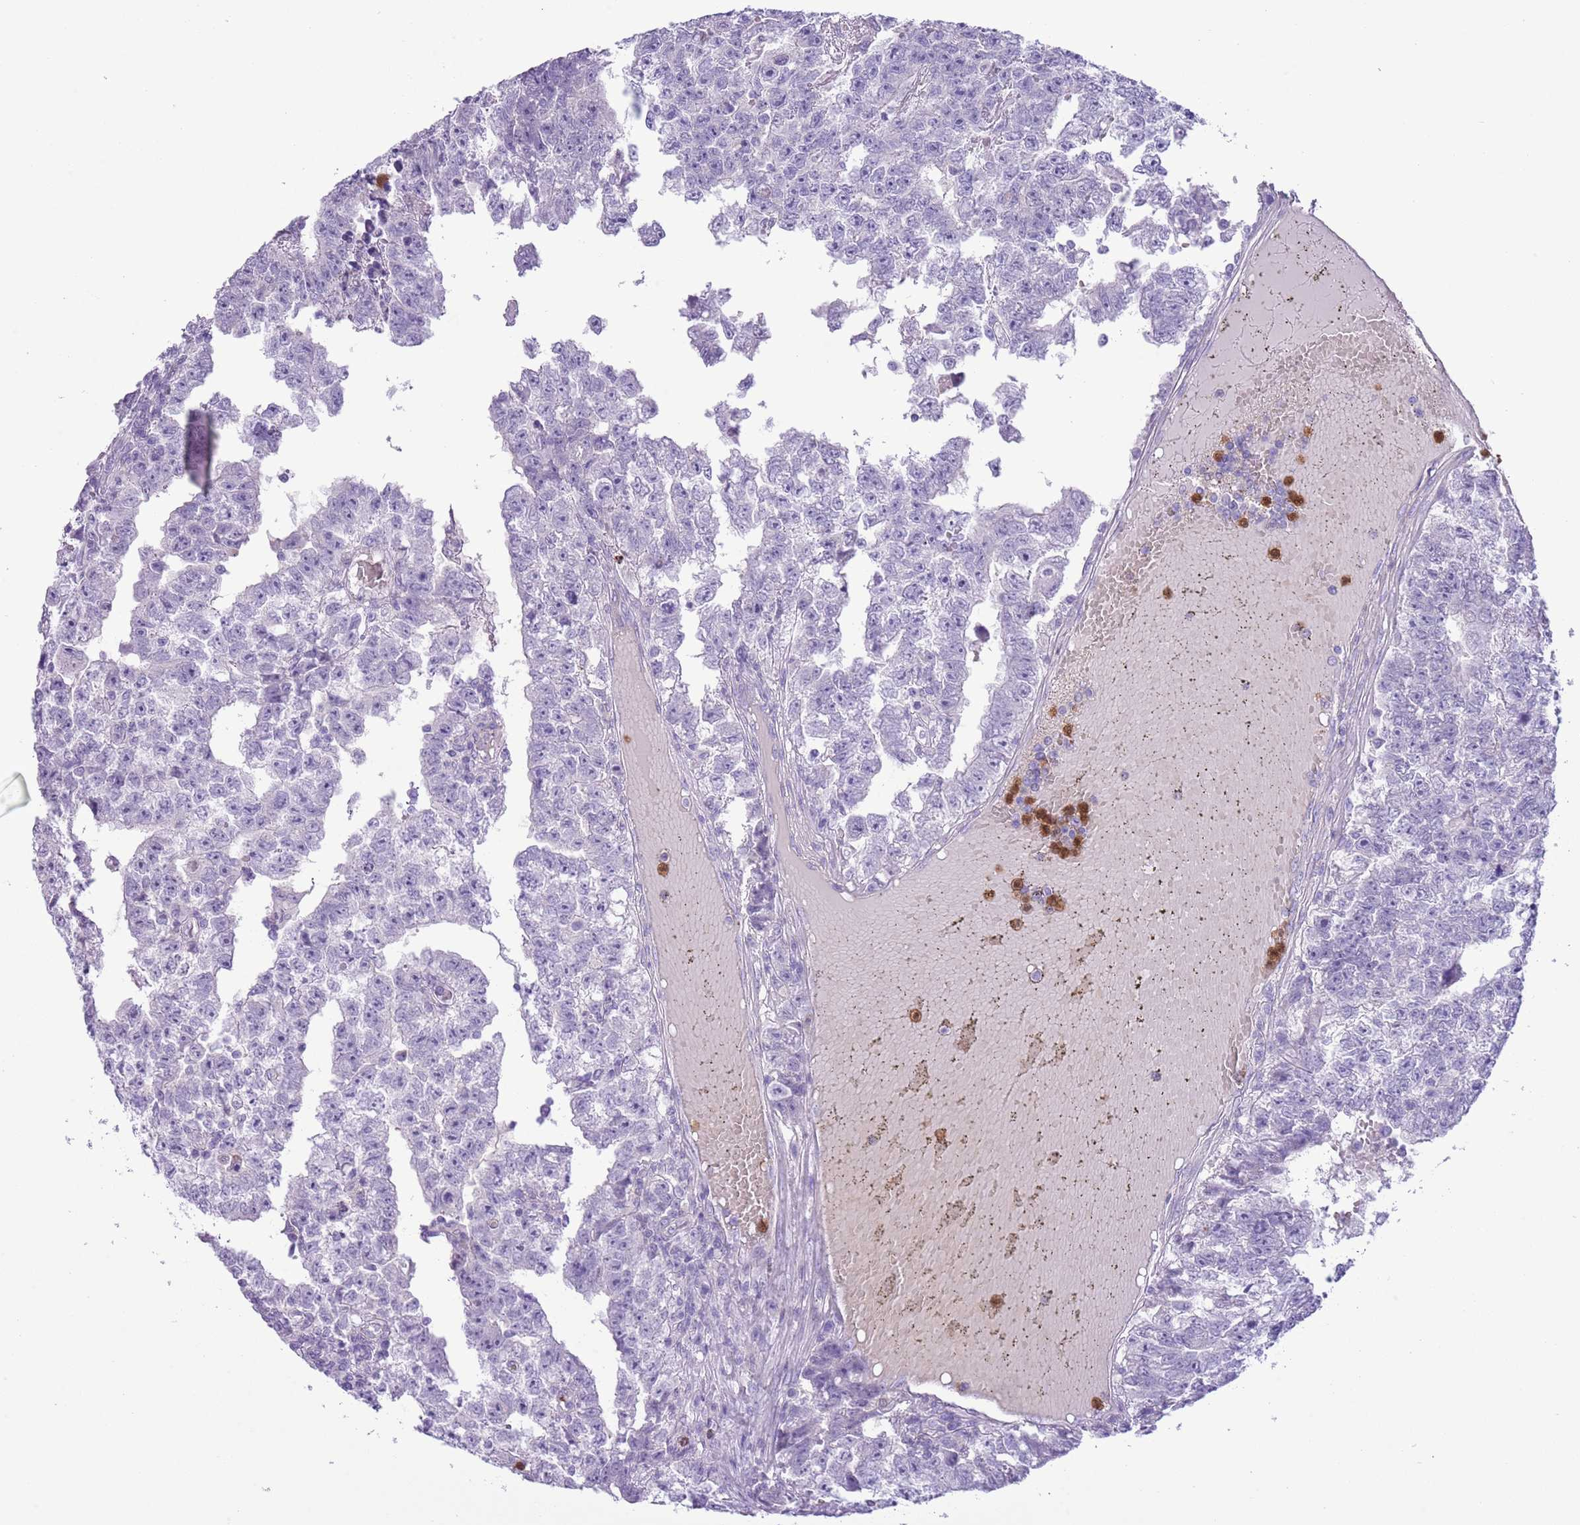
{"staining": {"intensity": "negative", "quantity": "none", "location": "none"}, "tissue": "testis cancer", "cell_type": "Tumor cells", "image_type": "cancer", "snomed": [{"axis": "morphology", "description": "Carcinoma, Embryonal, NOS"}, {"axis": "topography", "description": "Testis"}], "caption": "Immunohistochemistry (IHC) of human testis cancer exhibits no positivity in tumor cells.", "gene": "OR6M1", "patient": {"sex": "male", "age": 25}}